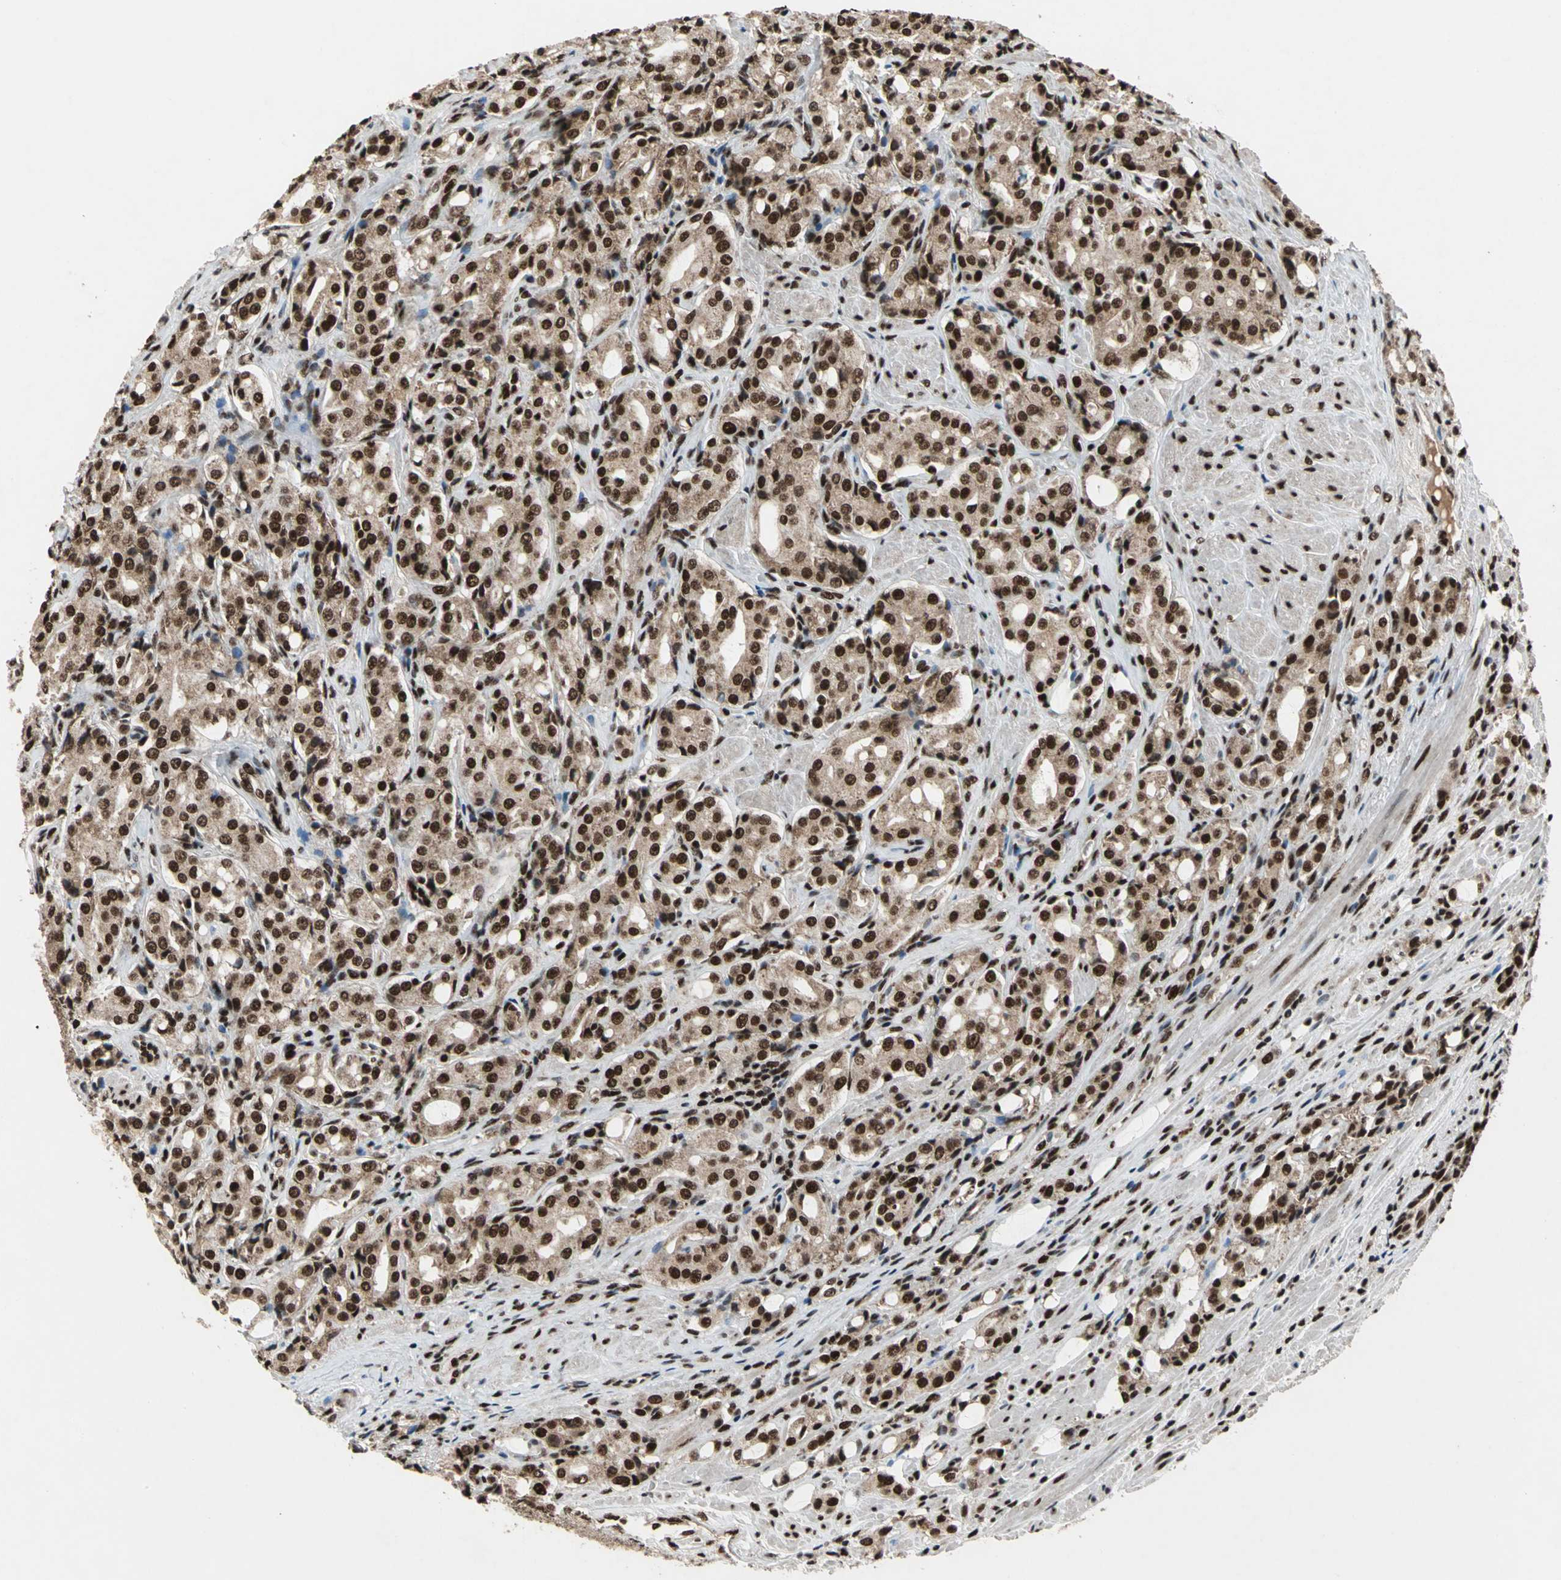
{"staining": {"intensity": "strong", "quantity": ">75%", "location": "cytoplasmic/membranous,nuclear"}, "tissue": "prostate cancer", "cell_type": "Tumor cells", "image_type": "cancer", "snomed": [{"axis": "morphology", "description": "Adenocarcinoma, High grade"}, {"axis": "topography", "description": "Prostate"}], "caption": "Immunohistochemistry (IHC) image of neoplastic tissue: prostate cancer stained using immunohistochemistry shows high levels of strong protein expression localized specifically in the cytoplasmic/membranous and nuclear of tumor cells, appearing as a cytoplasmic/membranous and nuclear brown color.", "gene": "MTA2", "patient": {"sex": "male", "age": 72}}